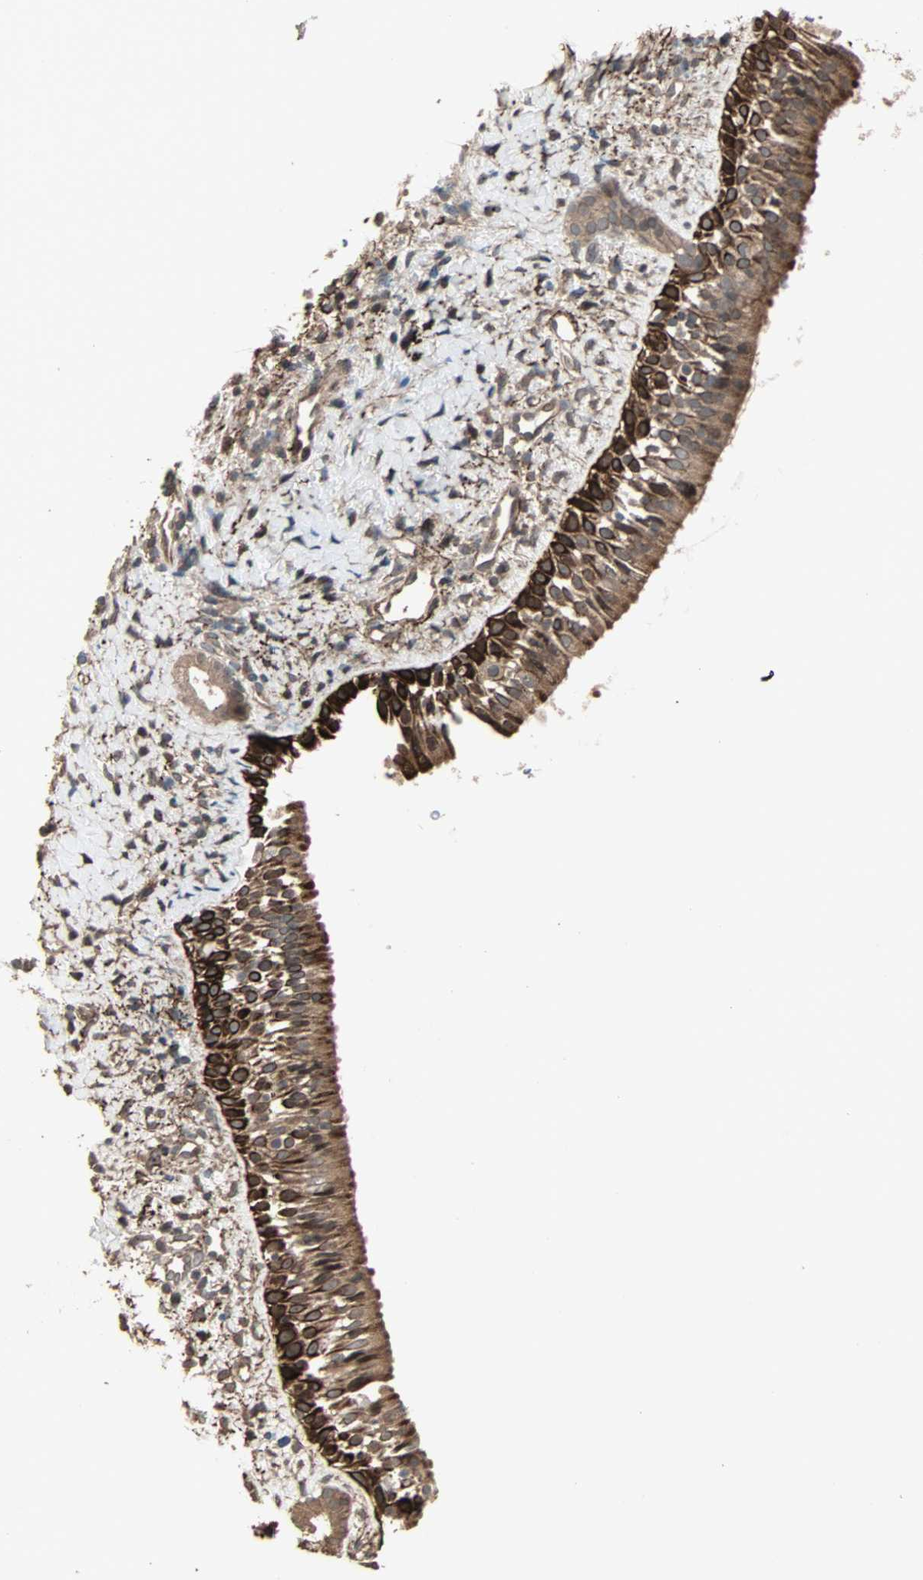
{"staining": {"intensity": "strong", "quantity": "25%-75%", "location": "cytoplasmic/membranous,nuclear"}, "tissue": "nasopharynx", "cell_type": "Respiratory epithelial cells", "image_type": "normal", "snomed": [{"axis": "morphology", "description": "Normal tissue, NOS"}, {"axis": "topography", "description": "Nasopharynx"}], "caption": "There is high levels of strong cytoplasmic/membranous,nuclear expression in respiratory epithelial cells of normal nasopharynx, as demonstrated by immunohistochemical staining (brown color).", "gene": "CALCRL", "patient": {"sex": "male", "age": 22}}